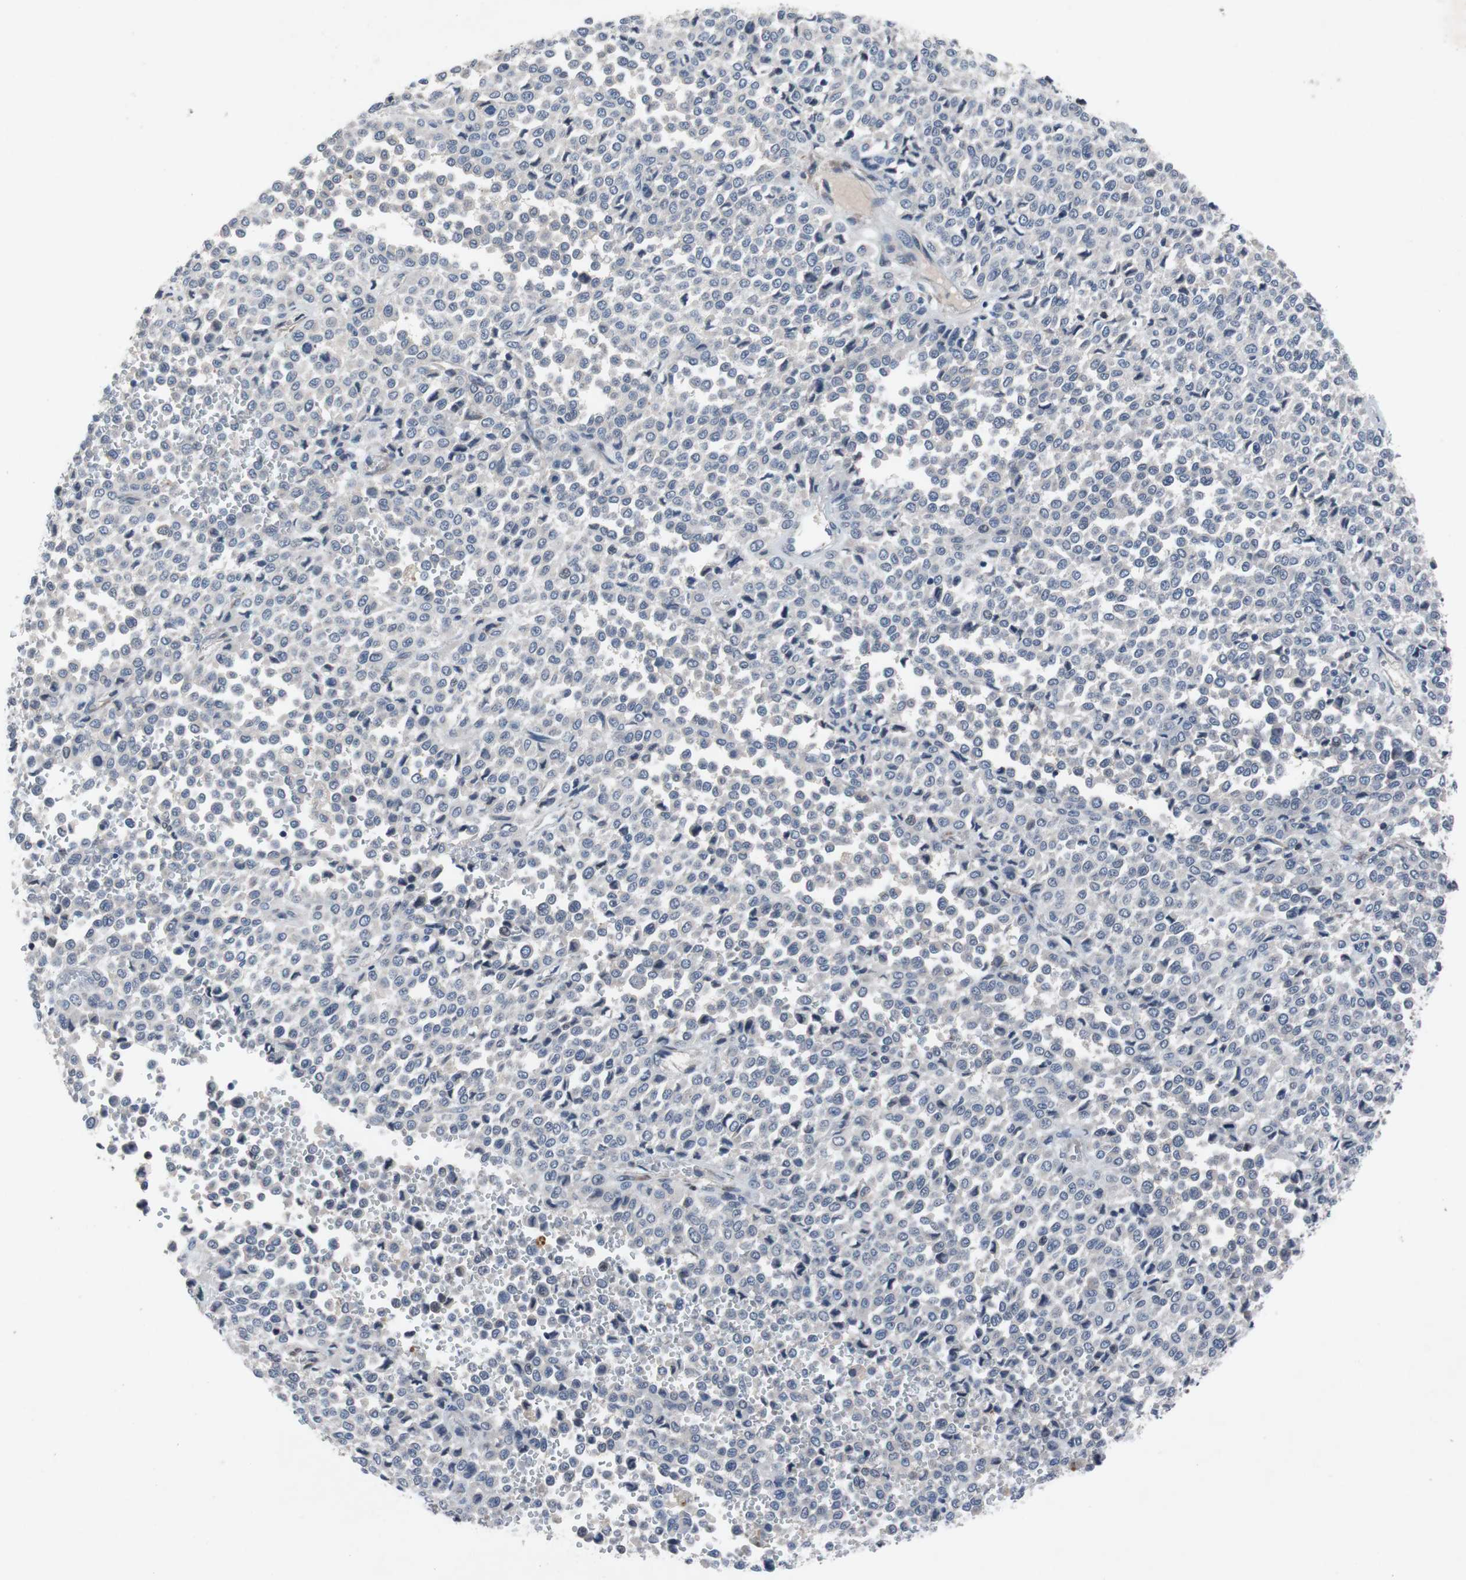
{"staining": {"intensity": "negative", "quantity": "none", "location": "none"}, "tissue": "melanoma", "cell_type": "Tumor cells", "image_type": "cancer", "snomed": [{"axis": "morphology", "description": "Malignant melanoma, Metastatic site"}, {"axis": "topography", "description": "Pancreas"}], "caption": "There is no significant staining in tumor cells of malignant melanoma (metastatic site).", "gene": "MUTYH", "patient": {"sex": "female", "age": 30}}